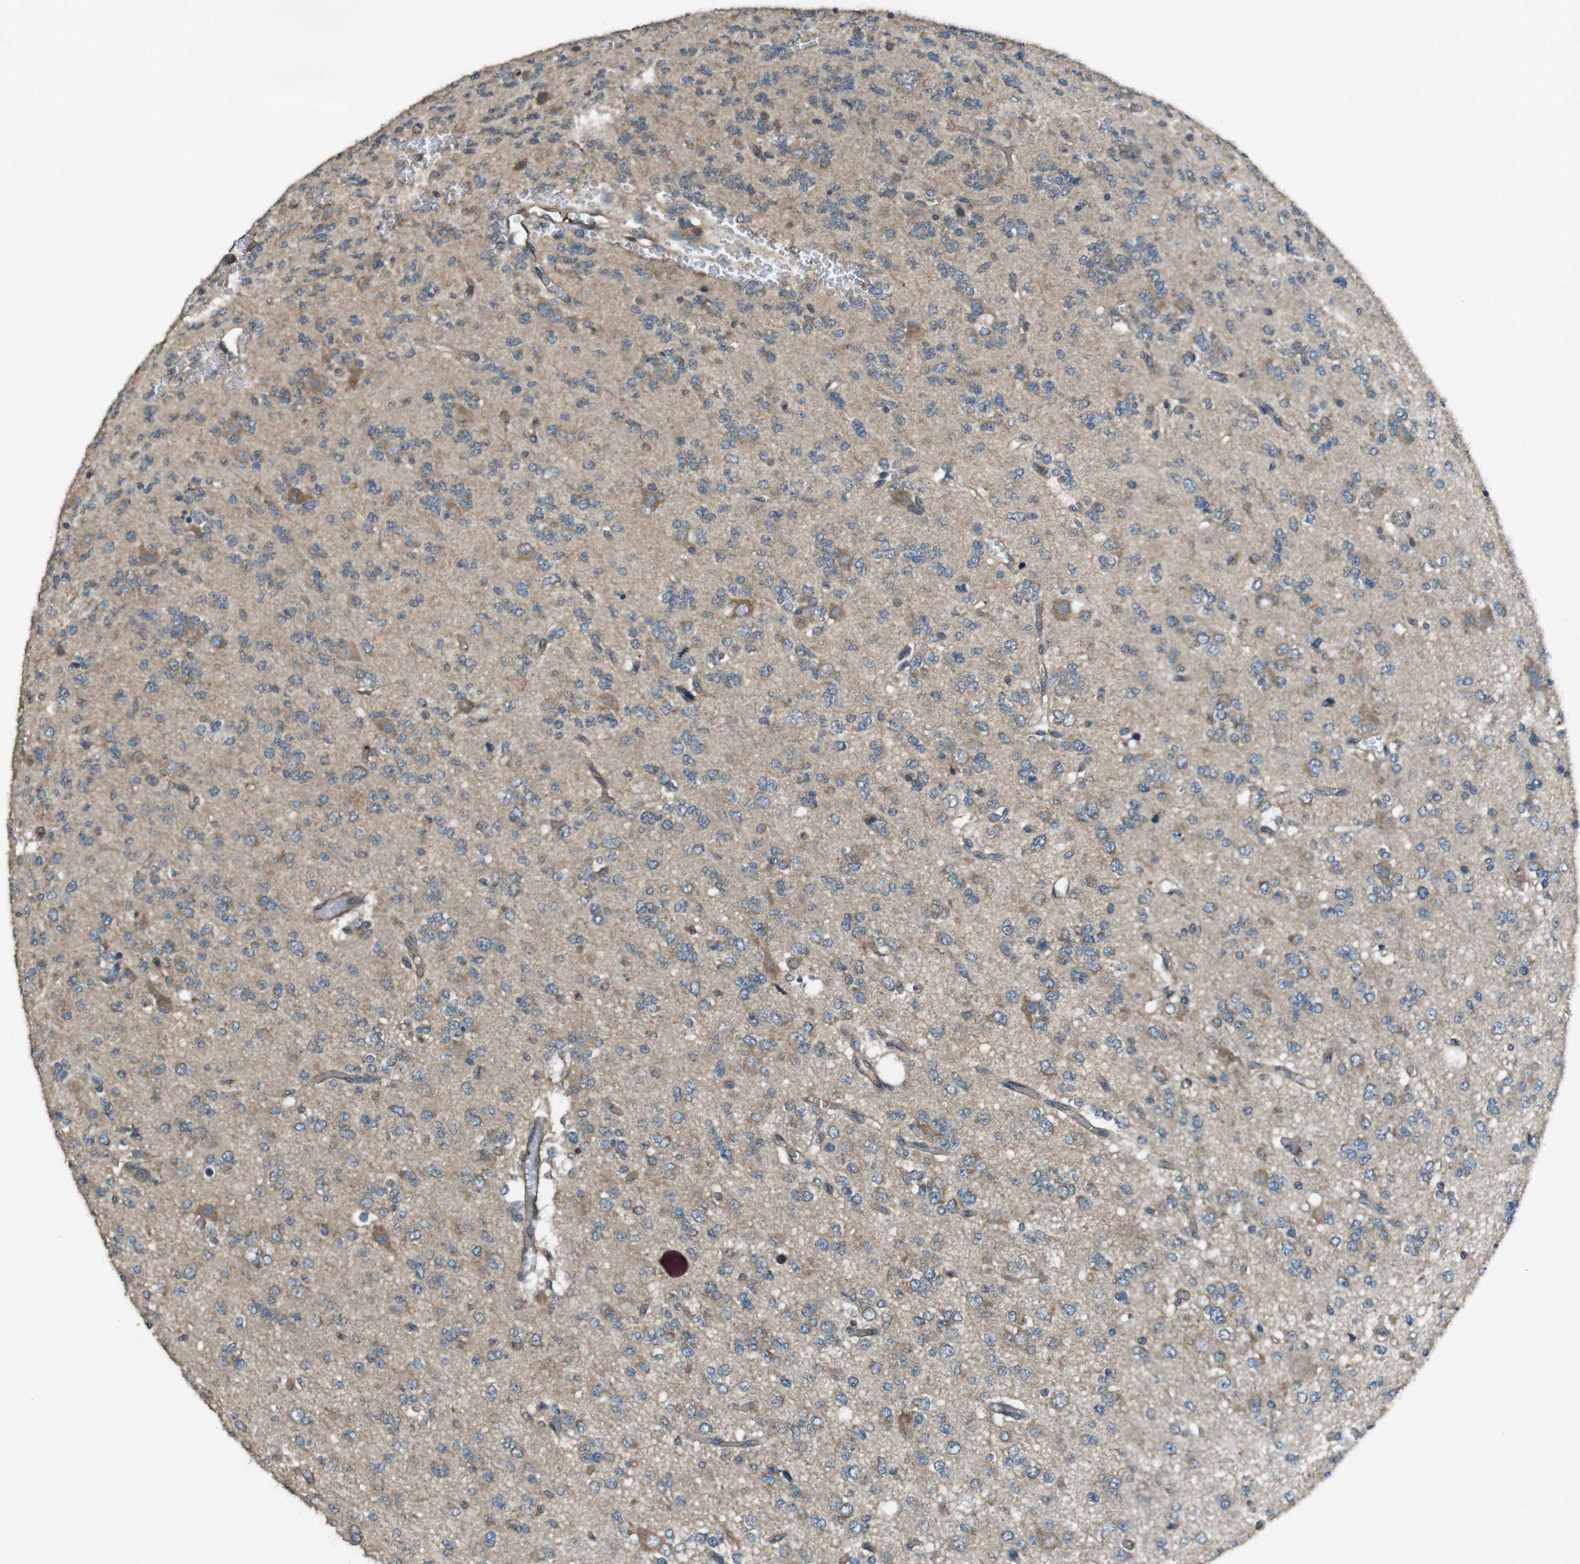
{"staining": {"intensity": "weak", "quantity": "25%-75%", "location": "cytoplasmic/membranous"}, "tissue": "glioma", "cell_type": "Tumor cells", "image_type": "cancer", "snomed": [{"axis": "morphology", "description": "Glioma, malignant, Low grade"}, {"axis": "topography", "description": "Brain"}], "caption": "A high-resolution photomicrograph shows immunohistochemistry (IHC) staining of malignant low-grade glioma, which shows weak cytoplasmic/membranous staining in approximately 25%-75% of tumor cells.", "gene": "FUT2", "patient": {"sex": "male", "age": 38}}